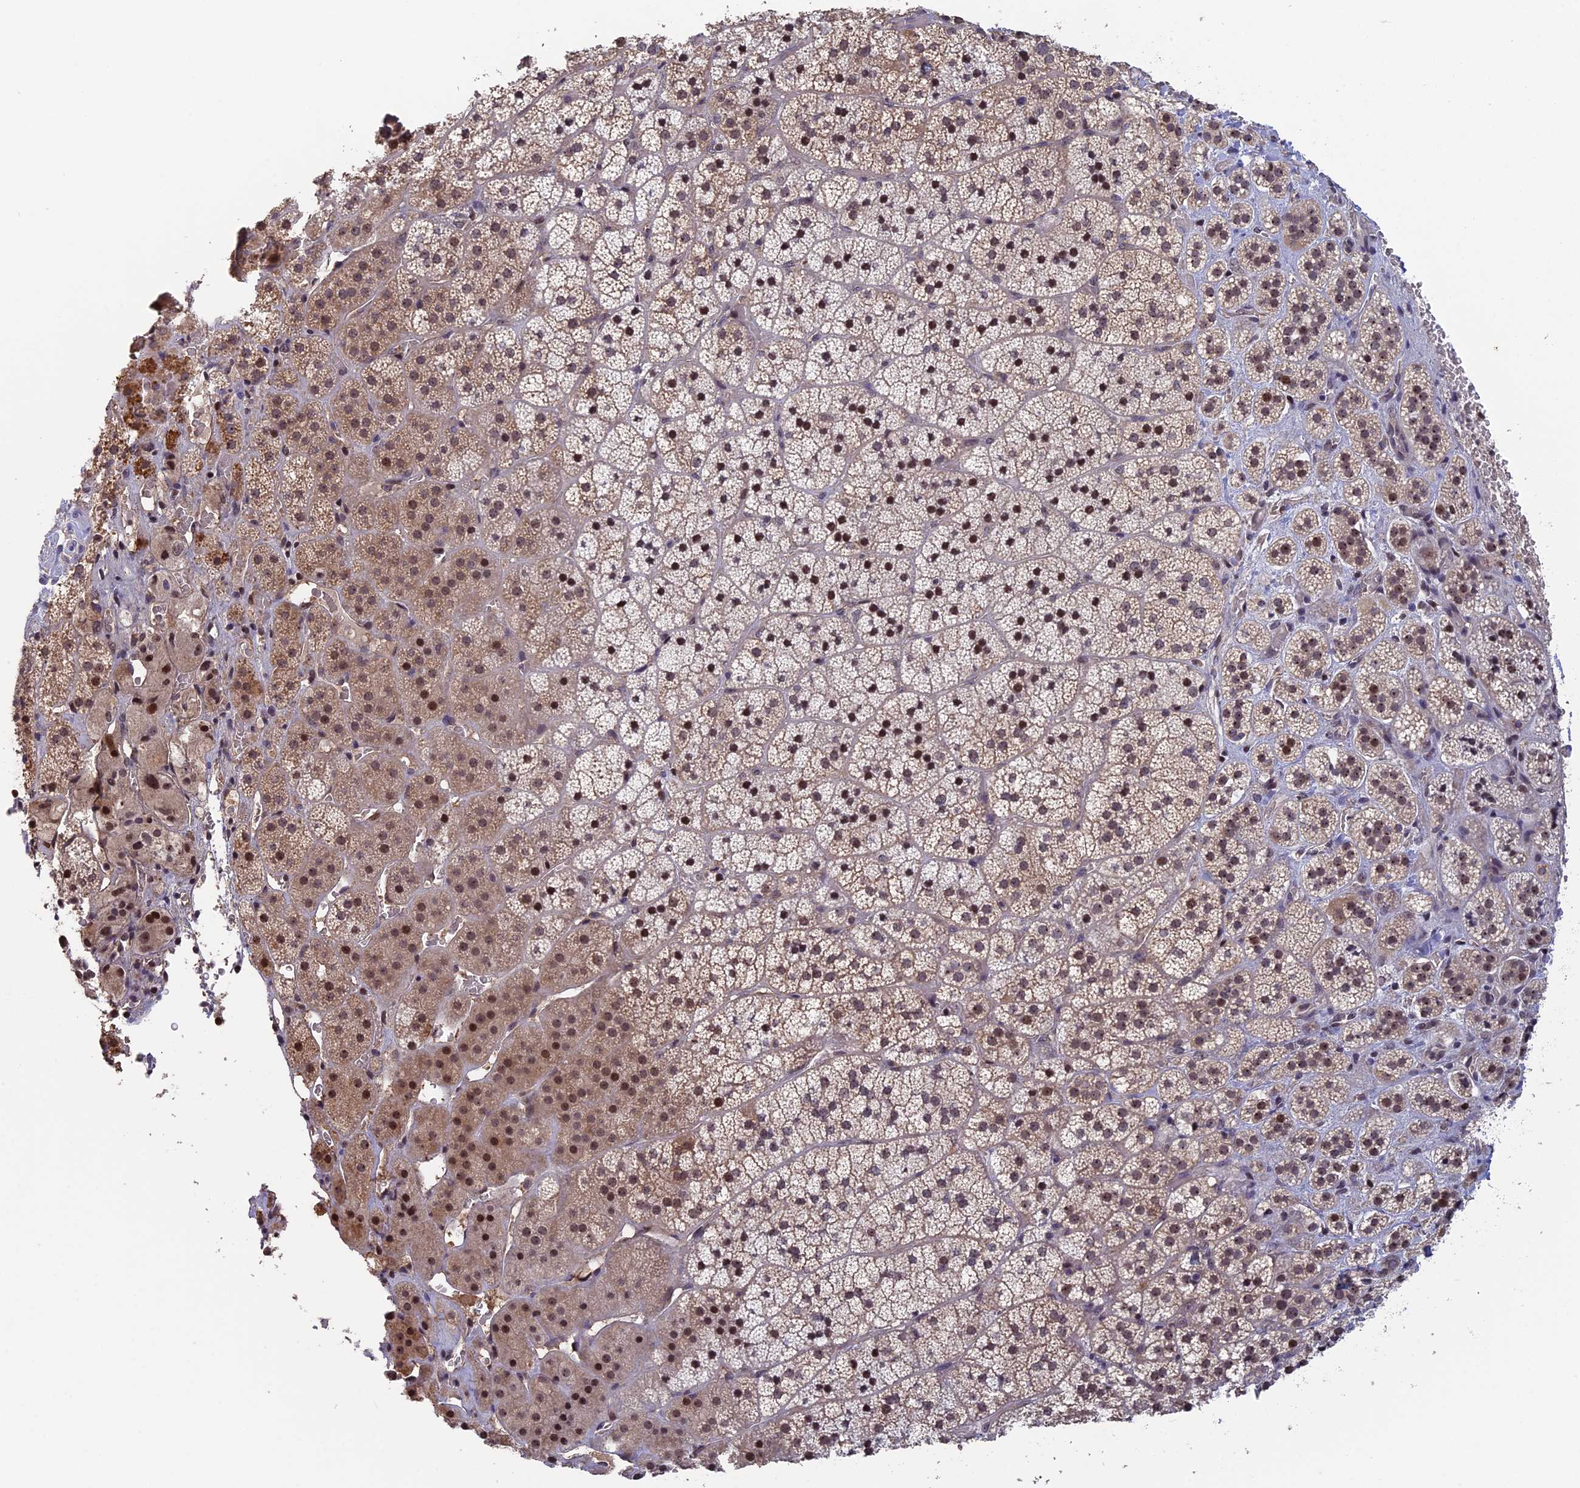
{"staining": {"intensity": "moderate", "quantity": "25%-75%", "location": "cytoplasmic/membranous,nuclear"}, "tissue": "adrenal gland", "cell_type": "Glandular cells", "image_type": "normal", "snomed": [{"axis": "morphology", "description": "Normal tissue, NOS"}, {"axis": "topography", "description": "Adrenal gland"}], "caption": "About 25%-75% of glandular cells in unremarkable human adrenal gland show moderate cytoplasmic/membranous,nuclear protein expression as visualized by brown immunohistochemical staining.", "gene": "FAM98C", "patient": {"sex": "female", "age": 44}}